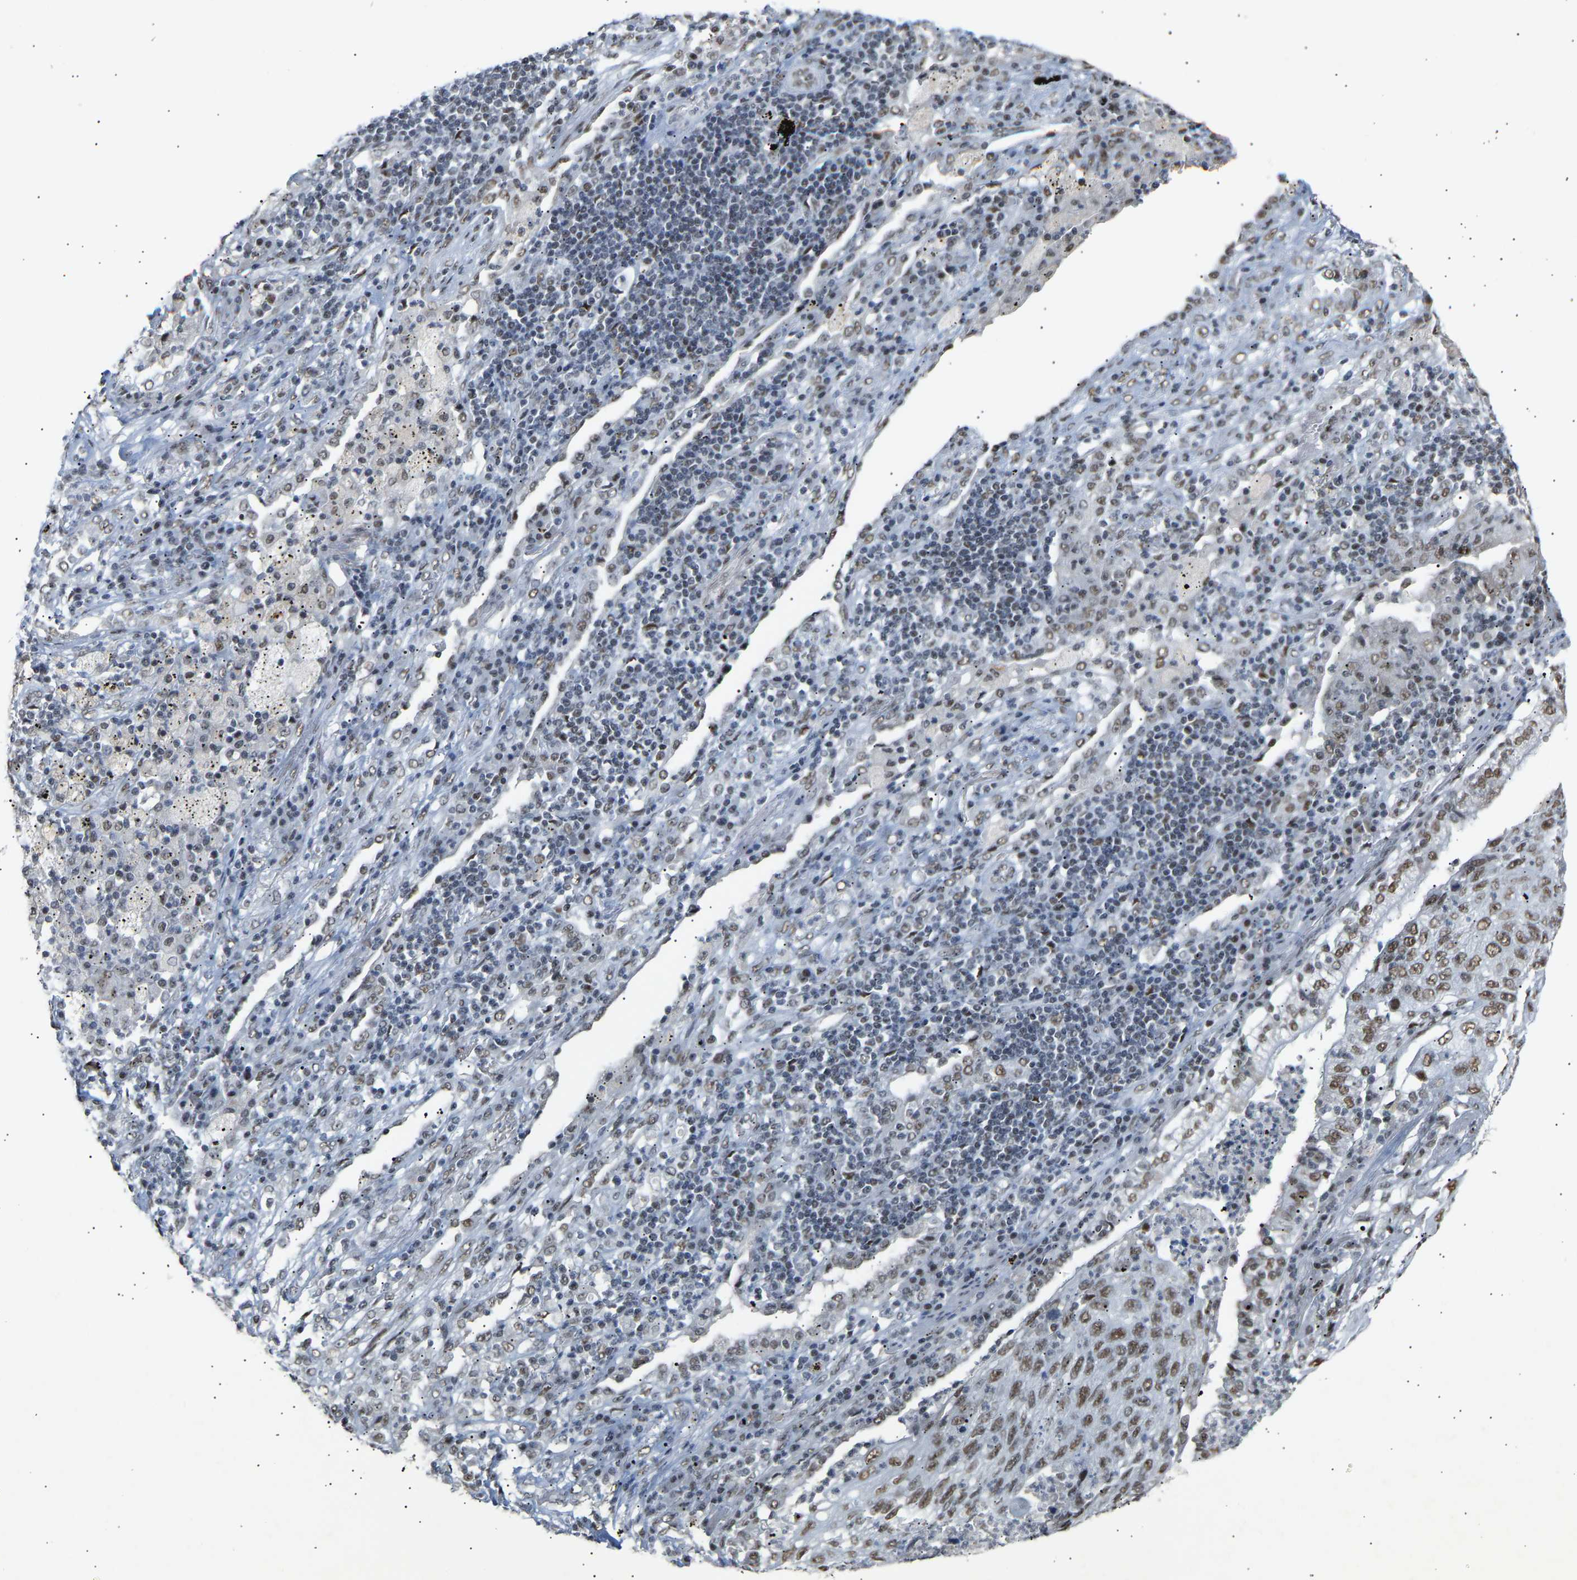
{"staining": {"intensity": "moderate", "quantity": ">75%", "location": "nuclear"}, "tissue": "lung cancer", "cell_type": "Tumor cells", "image_type": "cancer", "snomed": [{"axis": "morphology", "description": "Squamous cell carcinoma, NOS"}, {"axis": "topography", "description": "Lung"}], "caption": "Immunohistochemistry (IHC) image of human lung cancer (squamous cell carcinoma) stained for a protein (brown), which displays medium levels of moderate nuclear staining in approximately >75% of tumor cells.", "gene": "NELFB", "patient": {"sex": "female", "age": 63}}